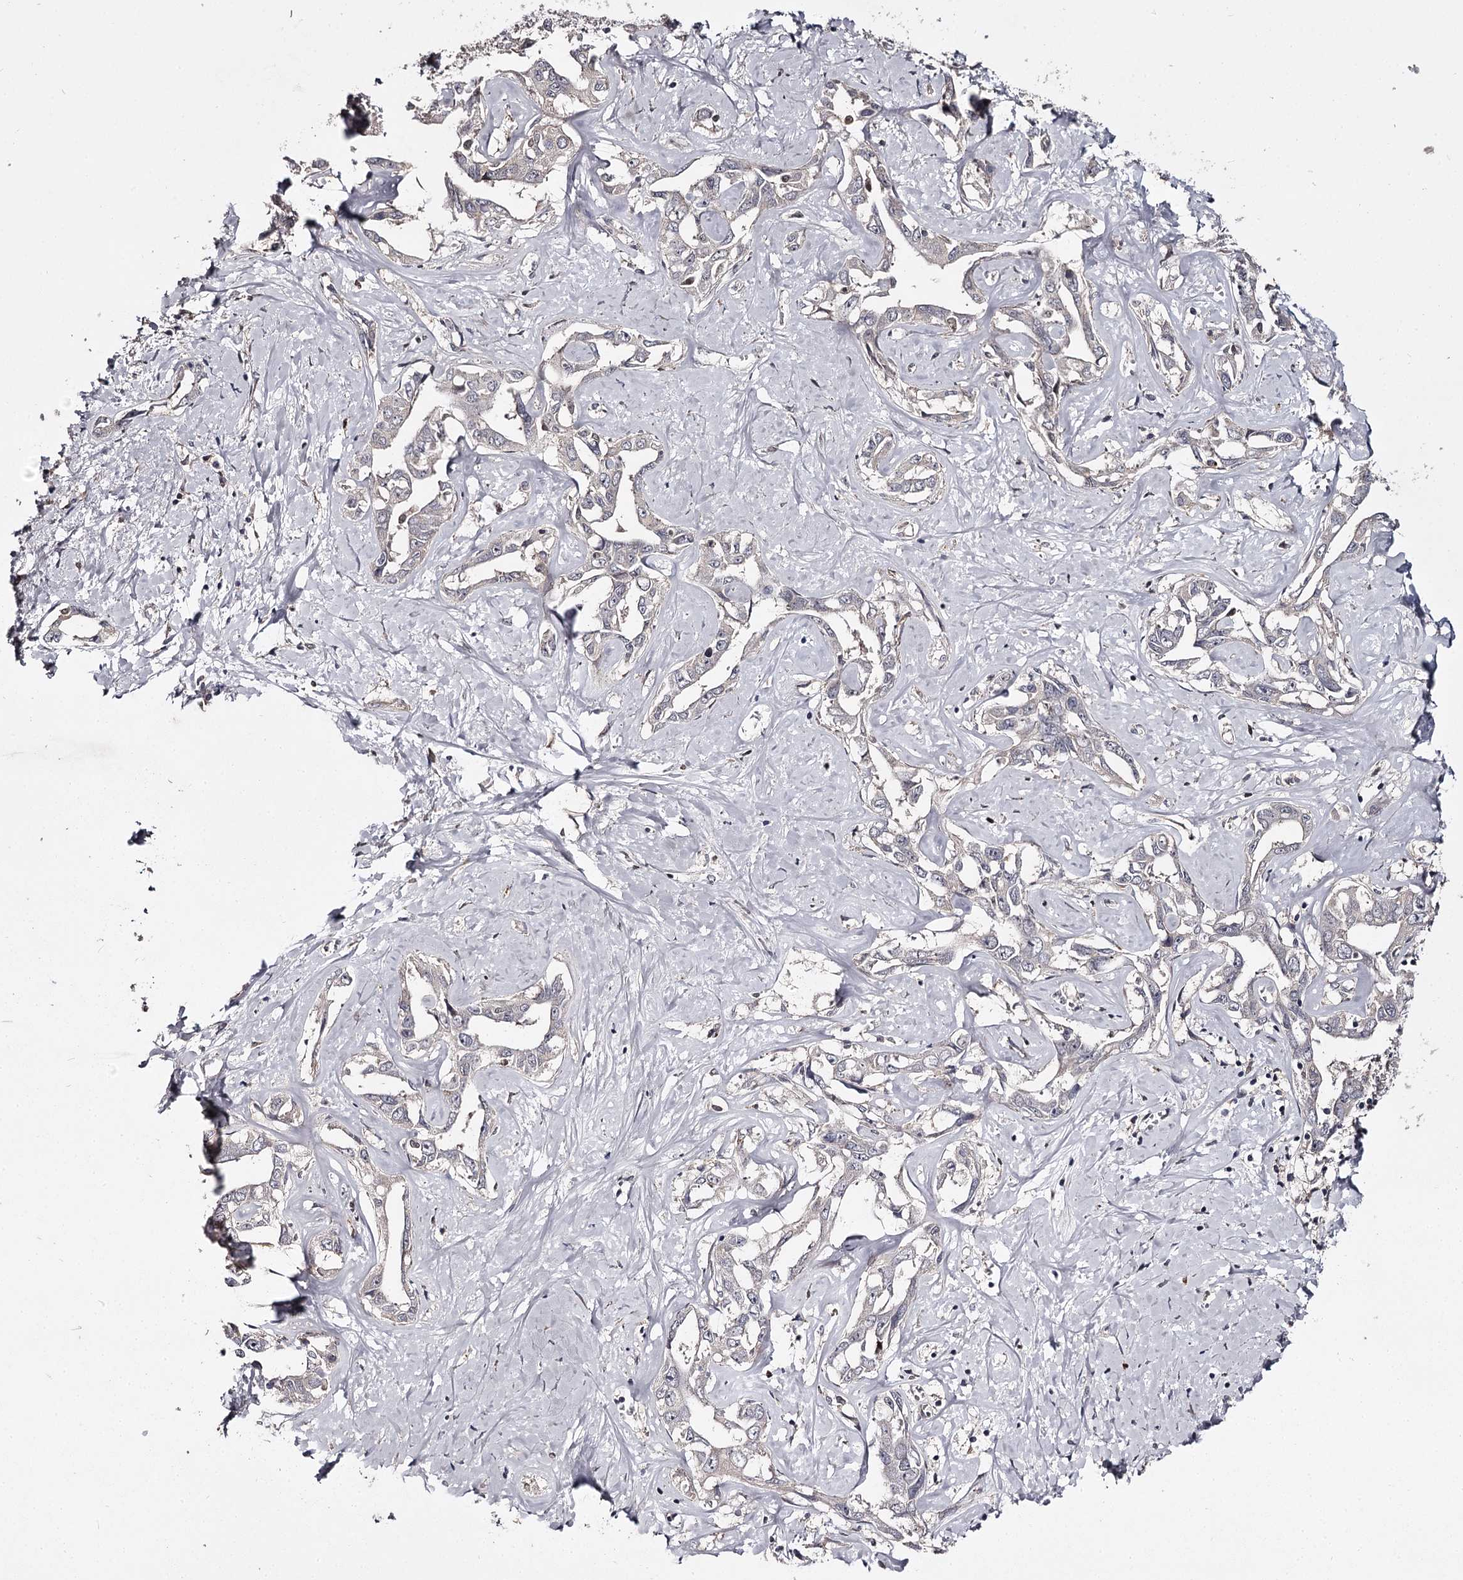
{"staining": {"intensity": "negative", "quantity": "none", "location": "none"}, "tissue": "liver cancer", "cell_type": "Tumor cells", "image_type": "cancer", "snomed": [{"axis": "morphology", "description": "Cholangiocarcinoma"}, {"axis": "topography", "description": "Liver"}], "caption": "The photomicrograph shows no staining of tumor cells in liver cancer.", "gene": "SLC32A1", "patient": {"sex": "male", "age": 59}}